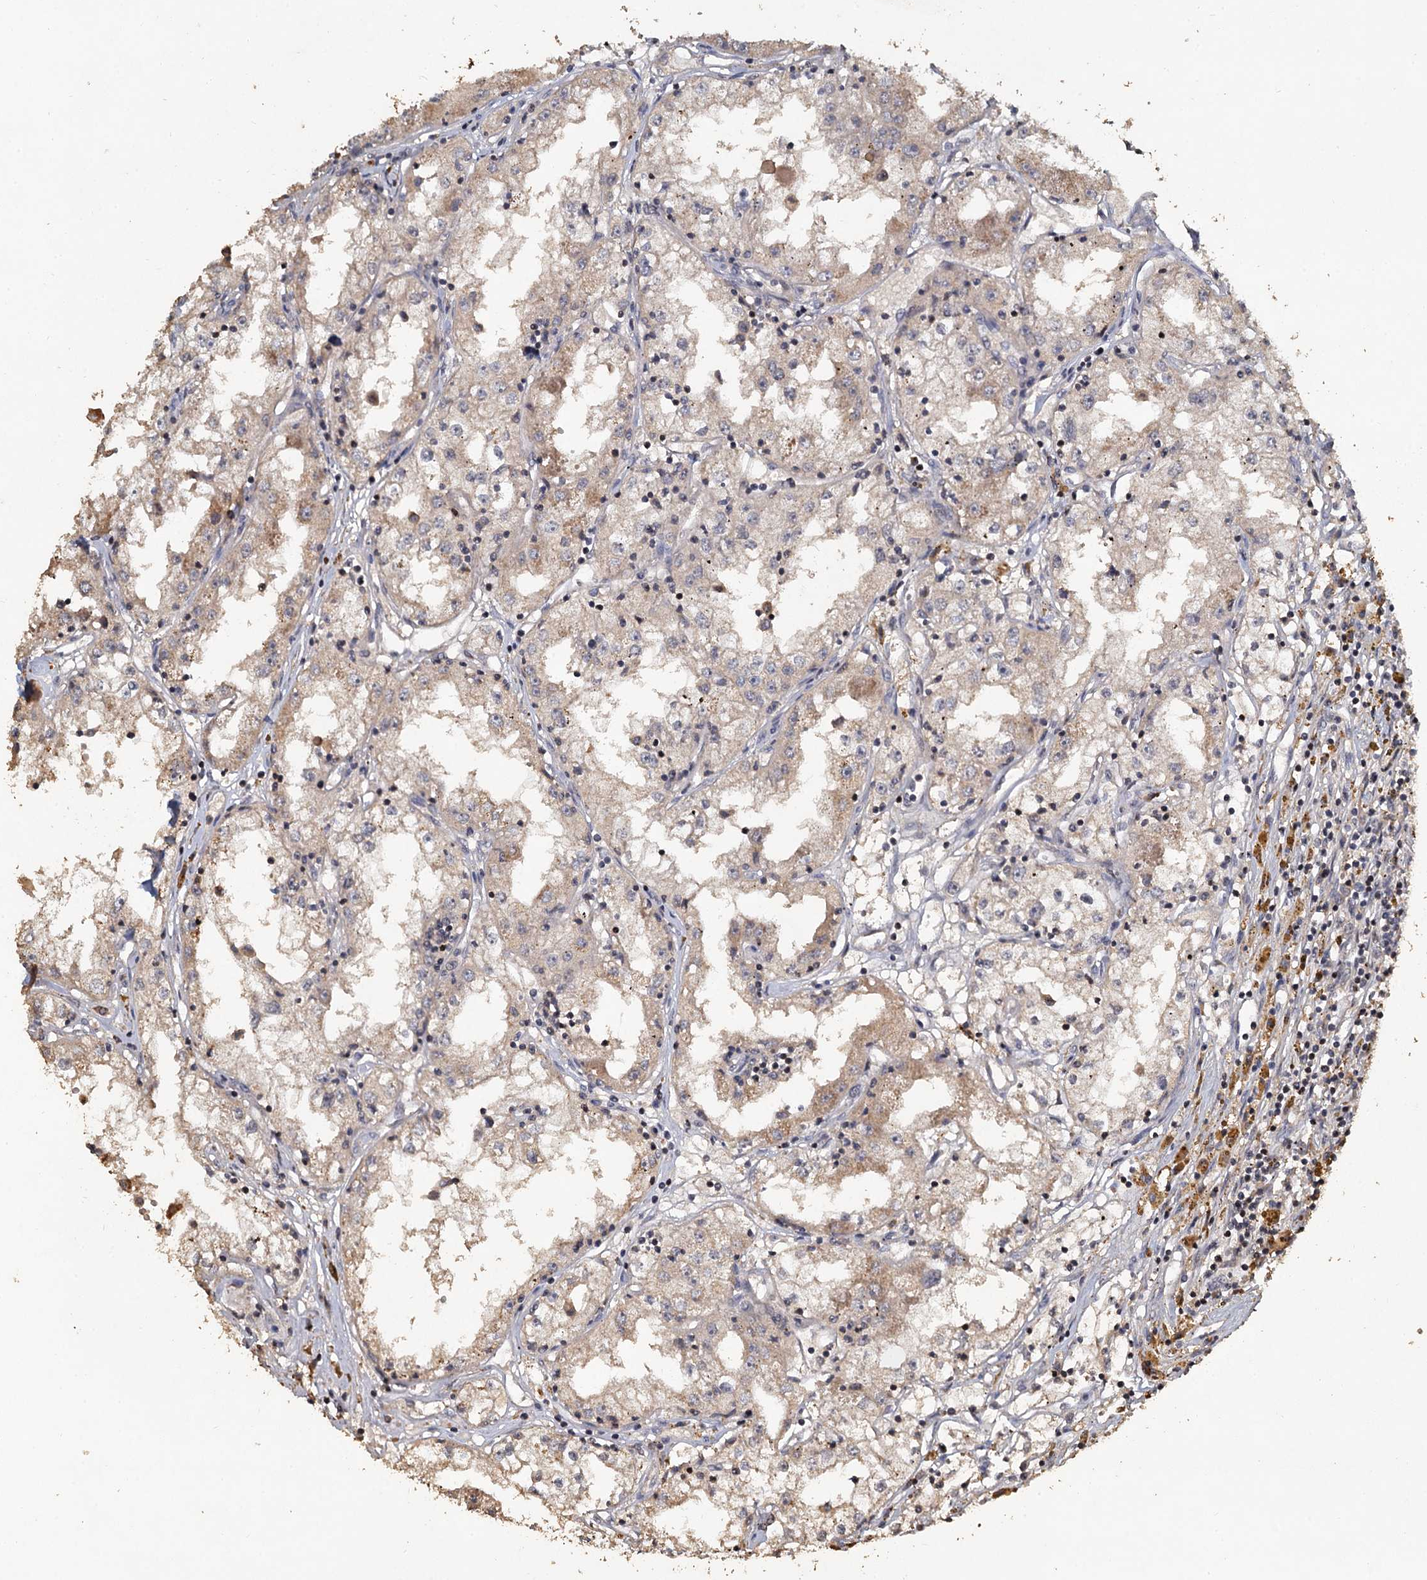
{"staining": {"intensity": "weak", "quantity": "<25%", "location": "cytoplasmic/membranous"}, "tissue": "renal cancer", "cell_type": "Tumor cells", "image_type": "cancer", "snomed": [{"axis": "morphology", "description": "Adenocarcinoma, NOS"}, {"axis": "topography", "description": "Kidney"}], "caption": "Adenocarcinoma (renal) was stained to show a protein in brown. There is no significant positivity in tumor cells.", "gene": "CCDC61", "patient": {"sex": "male", "age": 56}}